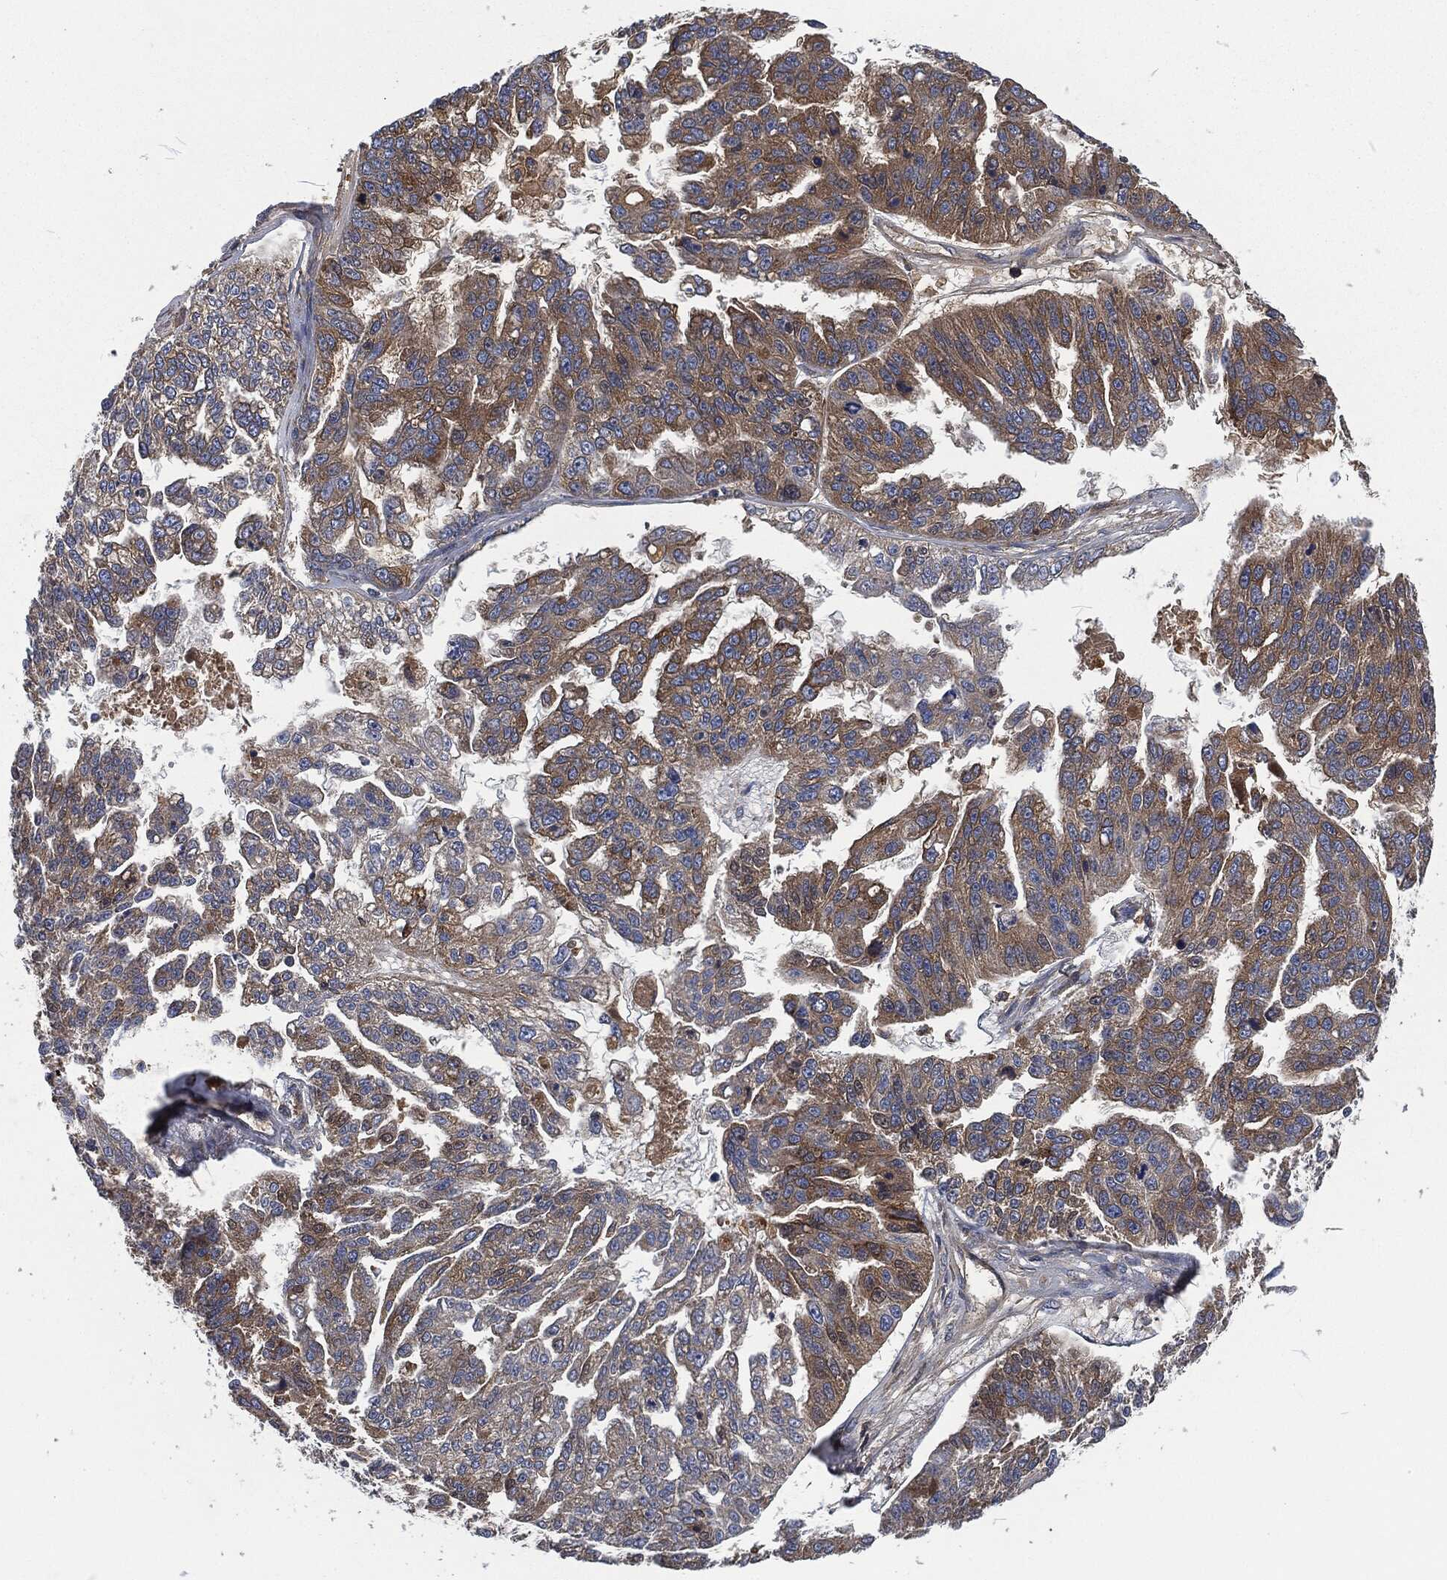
{"staining": {"intensity": "weak", "quantity": "25%-75%", "location": "cytoplasmic/membranous"}, "tissue": "ovarian cancer", "cell_type": "Tumor cells", "image_type": "cancer", "snomed": [{"axis": "morphology", "description": "Cystadenocarcinoma, serous, NOS"}, {"axis": "topography", "description": "Ovary"}], "caption": "DAB immunohistochemical staining of ovarian cancer (serous cystadenocarcinoma) demonstrates weak cytoplasmic/membranous protein staining in about 25%-75% of tumor cells. Ihc stains the protein in brown and the nuclei are stained blue.", "gene": "LGALS9", "patient": {"sex": "female", "age": 58}}